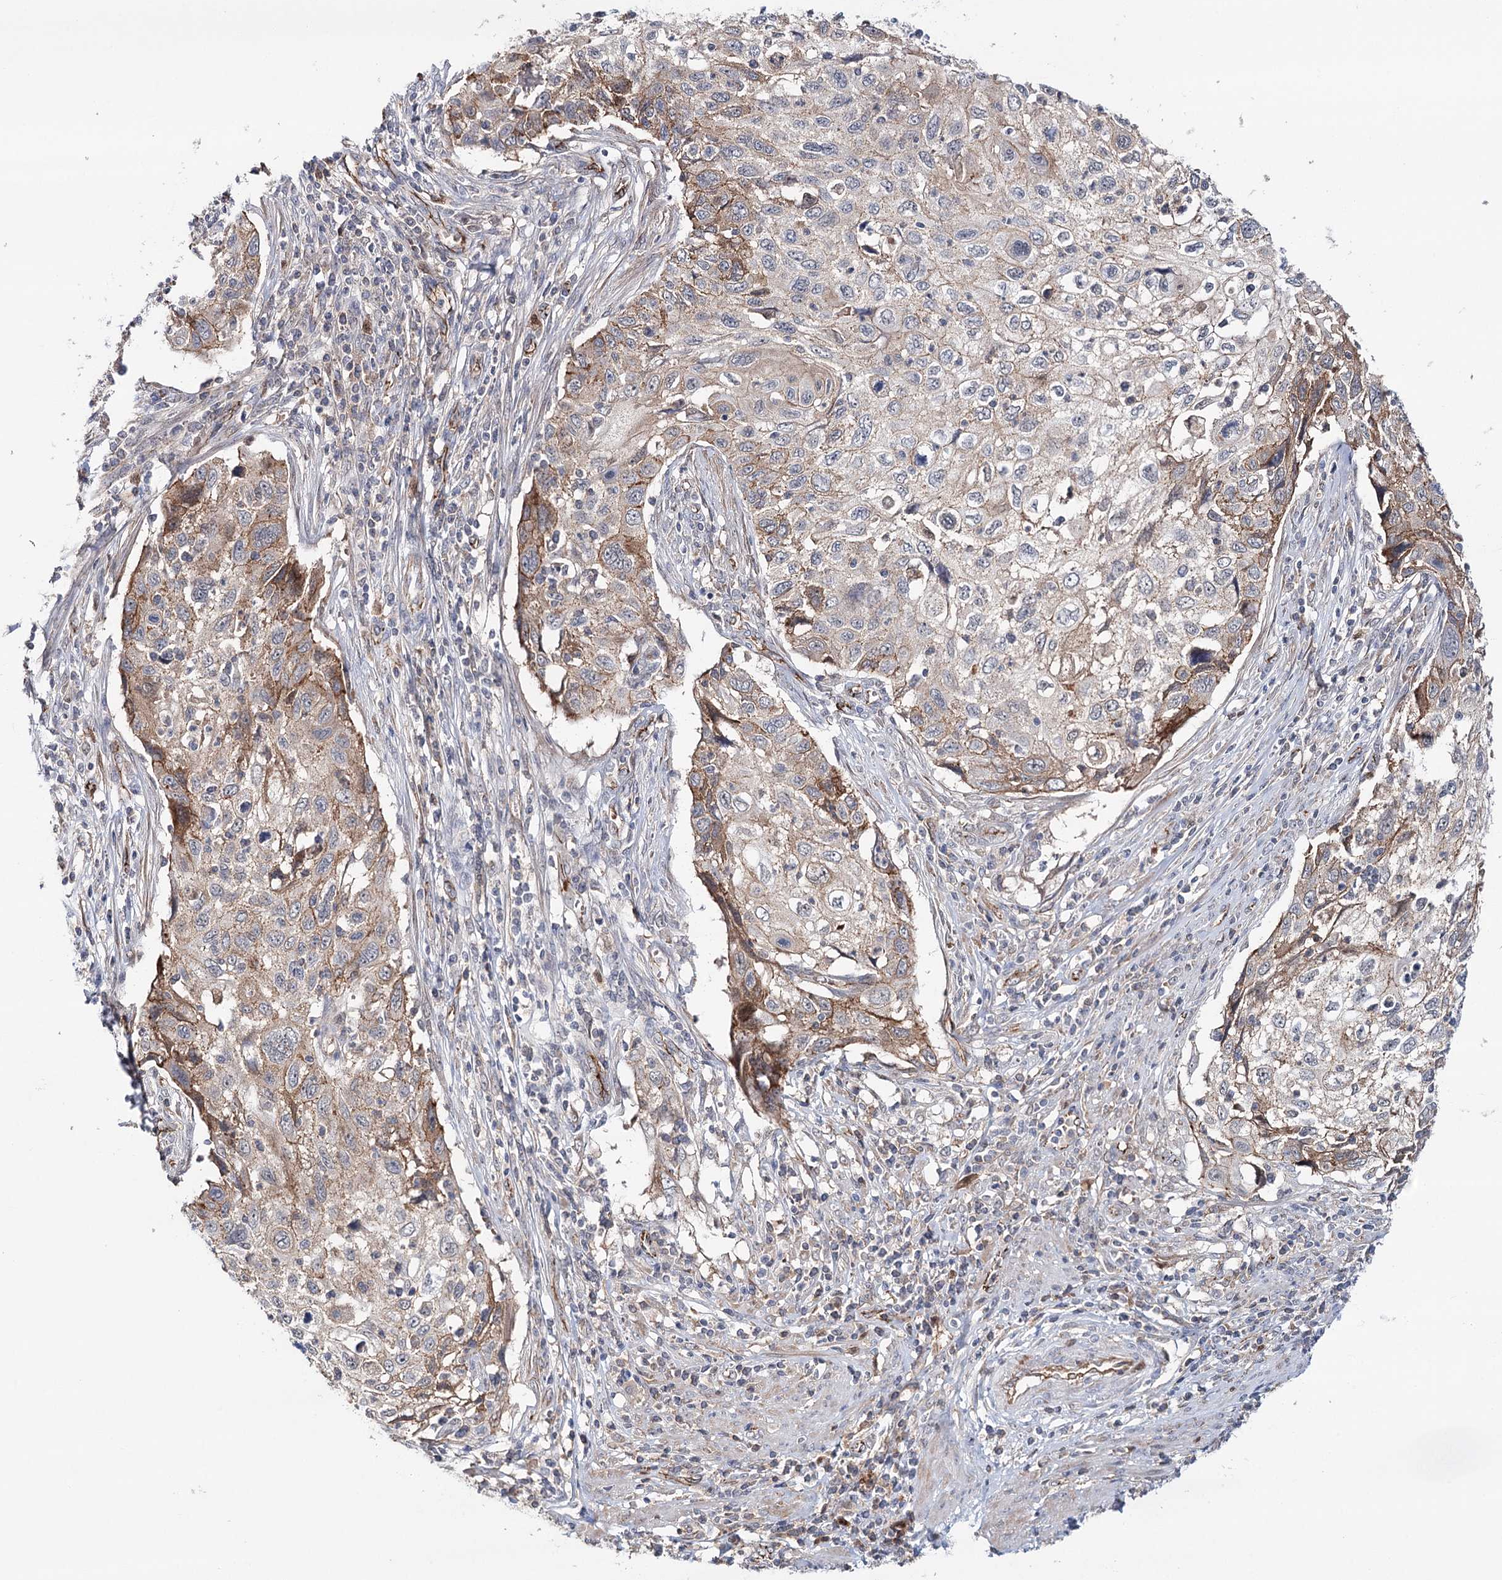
{"staining": {"intensity": "moderate", "quantity": "<25%", "location": "cytoplasmic/membranous"}, "tissue": "cervical cancer", "cell_type": "Tumor cells", "image_type": "cancer", "snomed": [{"axis": "morphology", "description": "Squamous cell carcinoma, NOS"}, {"axis": "topography", "description": "Cervix"}], "caption": "DAB (3,3'-diaminobenzidine) immunohistochemical staining of human squamous cell carcinoma (cervical) shows moderate cytoplasmic/membranous protein expression in approximately <25% of tumor cells. The staining was performed using DAB to visualize the protein expression in brown, while the nuclei were stained in blue with hematoxylin (Magnification: 20x).", "gene": "PKP4", "patient": {"sex": "female", "age": 70}}